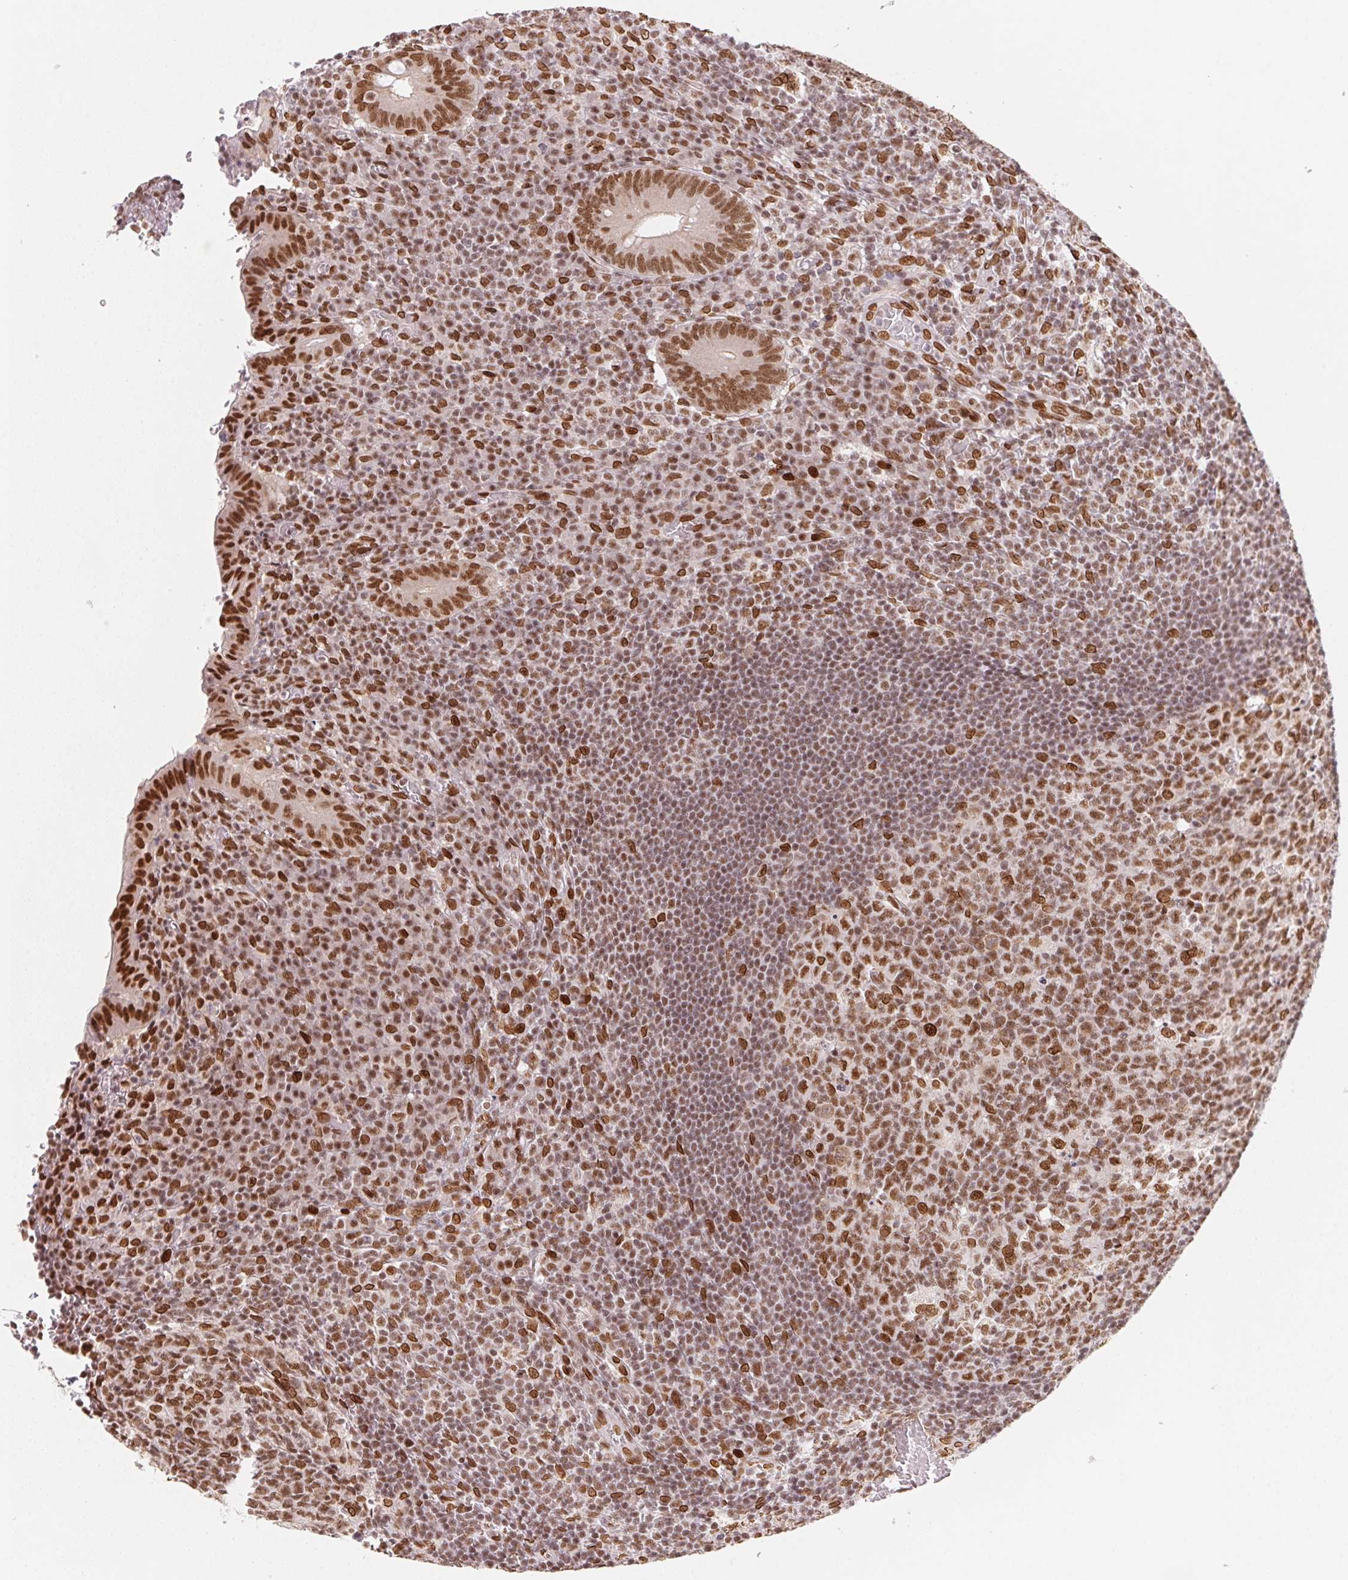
{"staining": {"intensity": "strong", "quantity": ">75%", "location": "nuclear"}, "tissue": "appendix", "cell_type": "Glandular cells", "image_type": "normal", "snomed": [{"axis": "morphology", "description": "Normal tissue, NOS"}, {"axis": "topography", "description": "Appendix"}], "caption": "A photomicrograph showing strong nuclear staining in about >75% of glandular cells in unremarkable appendix, as visualized by brown immunohistochemical staining.", "gene": "SAP30BP", "patient": {"sex": "male", "age": 18}}